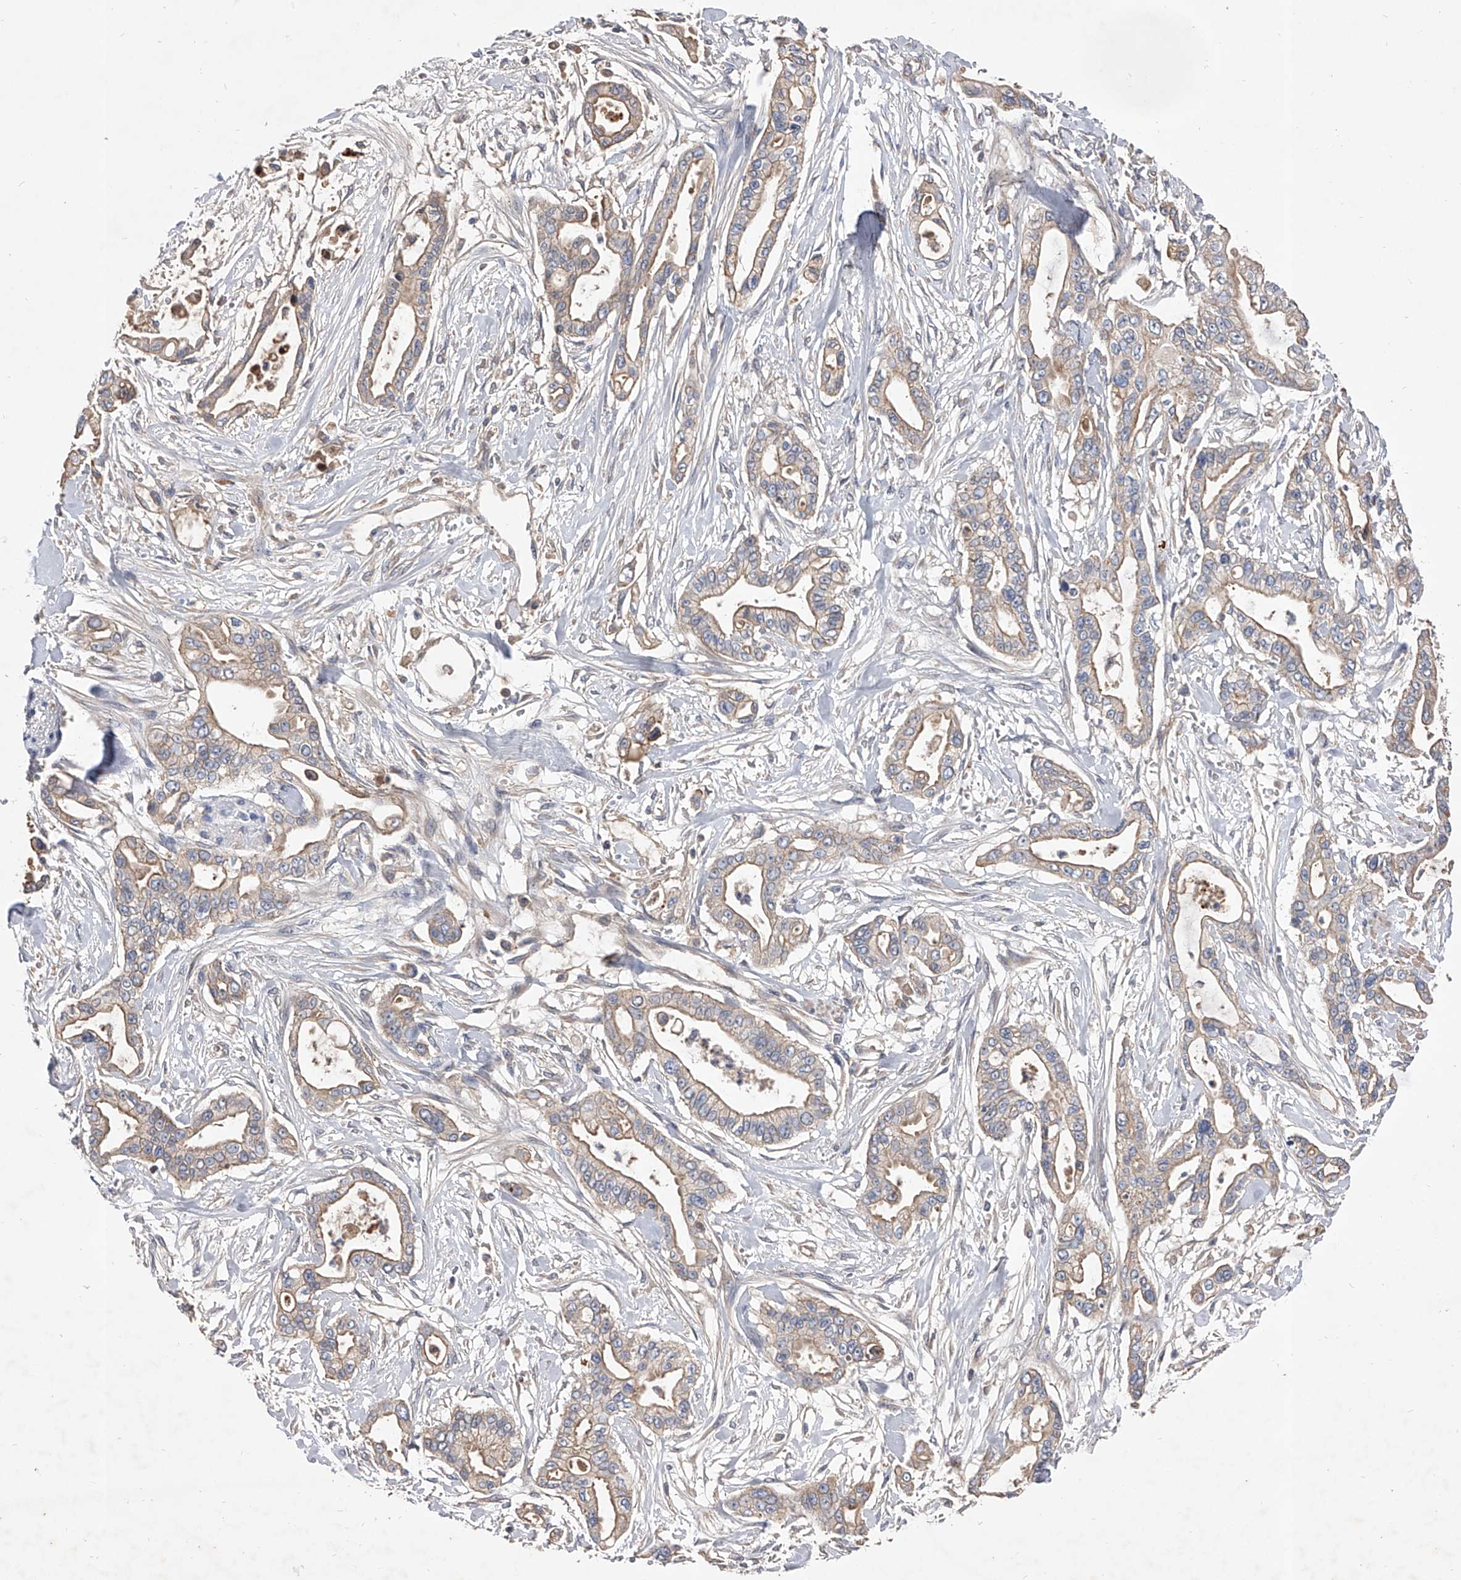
{"staining": {"intensity": "weak", "quantity": ">75%", "location": "cytoplasmic/membranous"}, "tissue": "pancreatic cancer", "cell_type": "Tumor cells", "image_type": "cancer", "snomed": [{"axis": "morphology", "description": "Adenocarcinoma, NOS"}, {"axis": "topography", "description": "Pancreas"}], "caption": "Protein analysis of adenocarcinoma (pancreatic) tissue exhibits weak cytoplasmic/membranous positivity in about >75% of tumor cells.", "gene": "CUL7", "patient": {"sex": "male", "age": 68}}